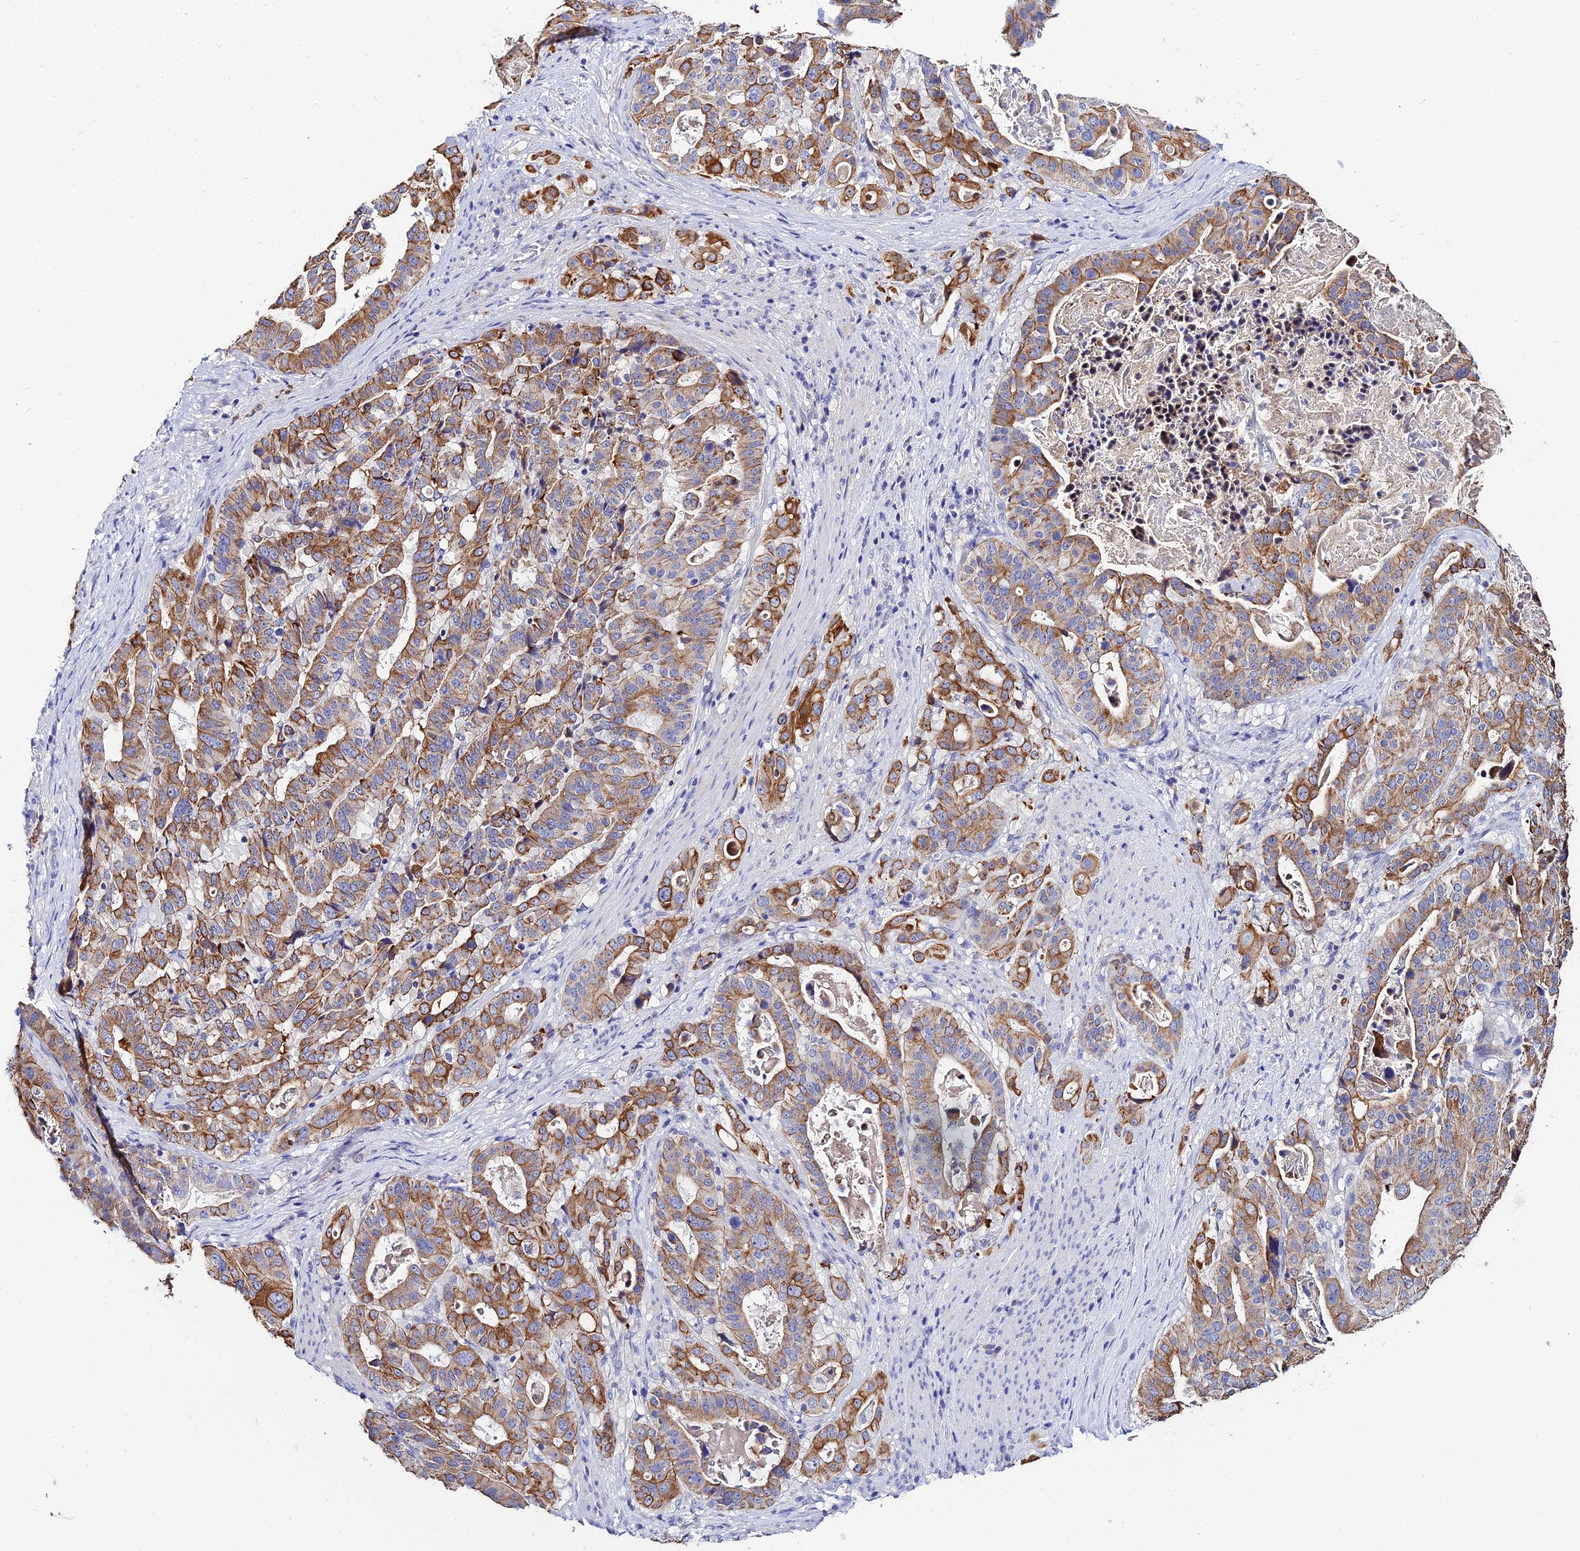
{"staining": {"intensity": "moderate", "quantity": ">75%", "location": "cytoplasmic/membranous"}, "tissue": "stomach cancer", "cell_type": "Tumor cells", "image_type": "cancer", "snomed": [{"axis": "morphology", "description": "Adenocarcinoma, NOS"}, {"axis": "topography", "description": "Stomach"}], "caption": "Immunohistochemistry (IHC) image of human stomach cancer (adenocarcinoma) stained for a protein (brown), which shows medium levels of moderate cytoplasmic/membranous expression in approximately >75% of tumor cells.", "gene": "ZXDA", "patient": {"sex": "male", "age": 48}}